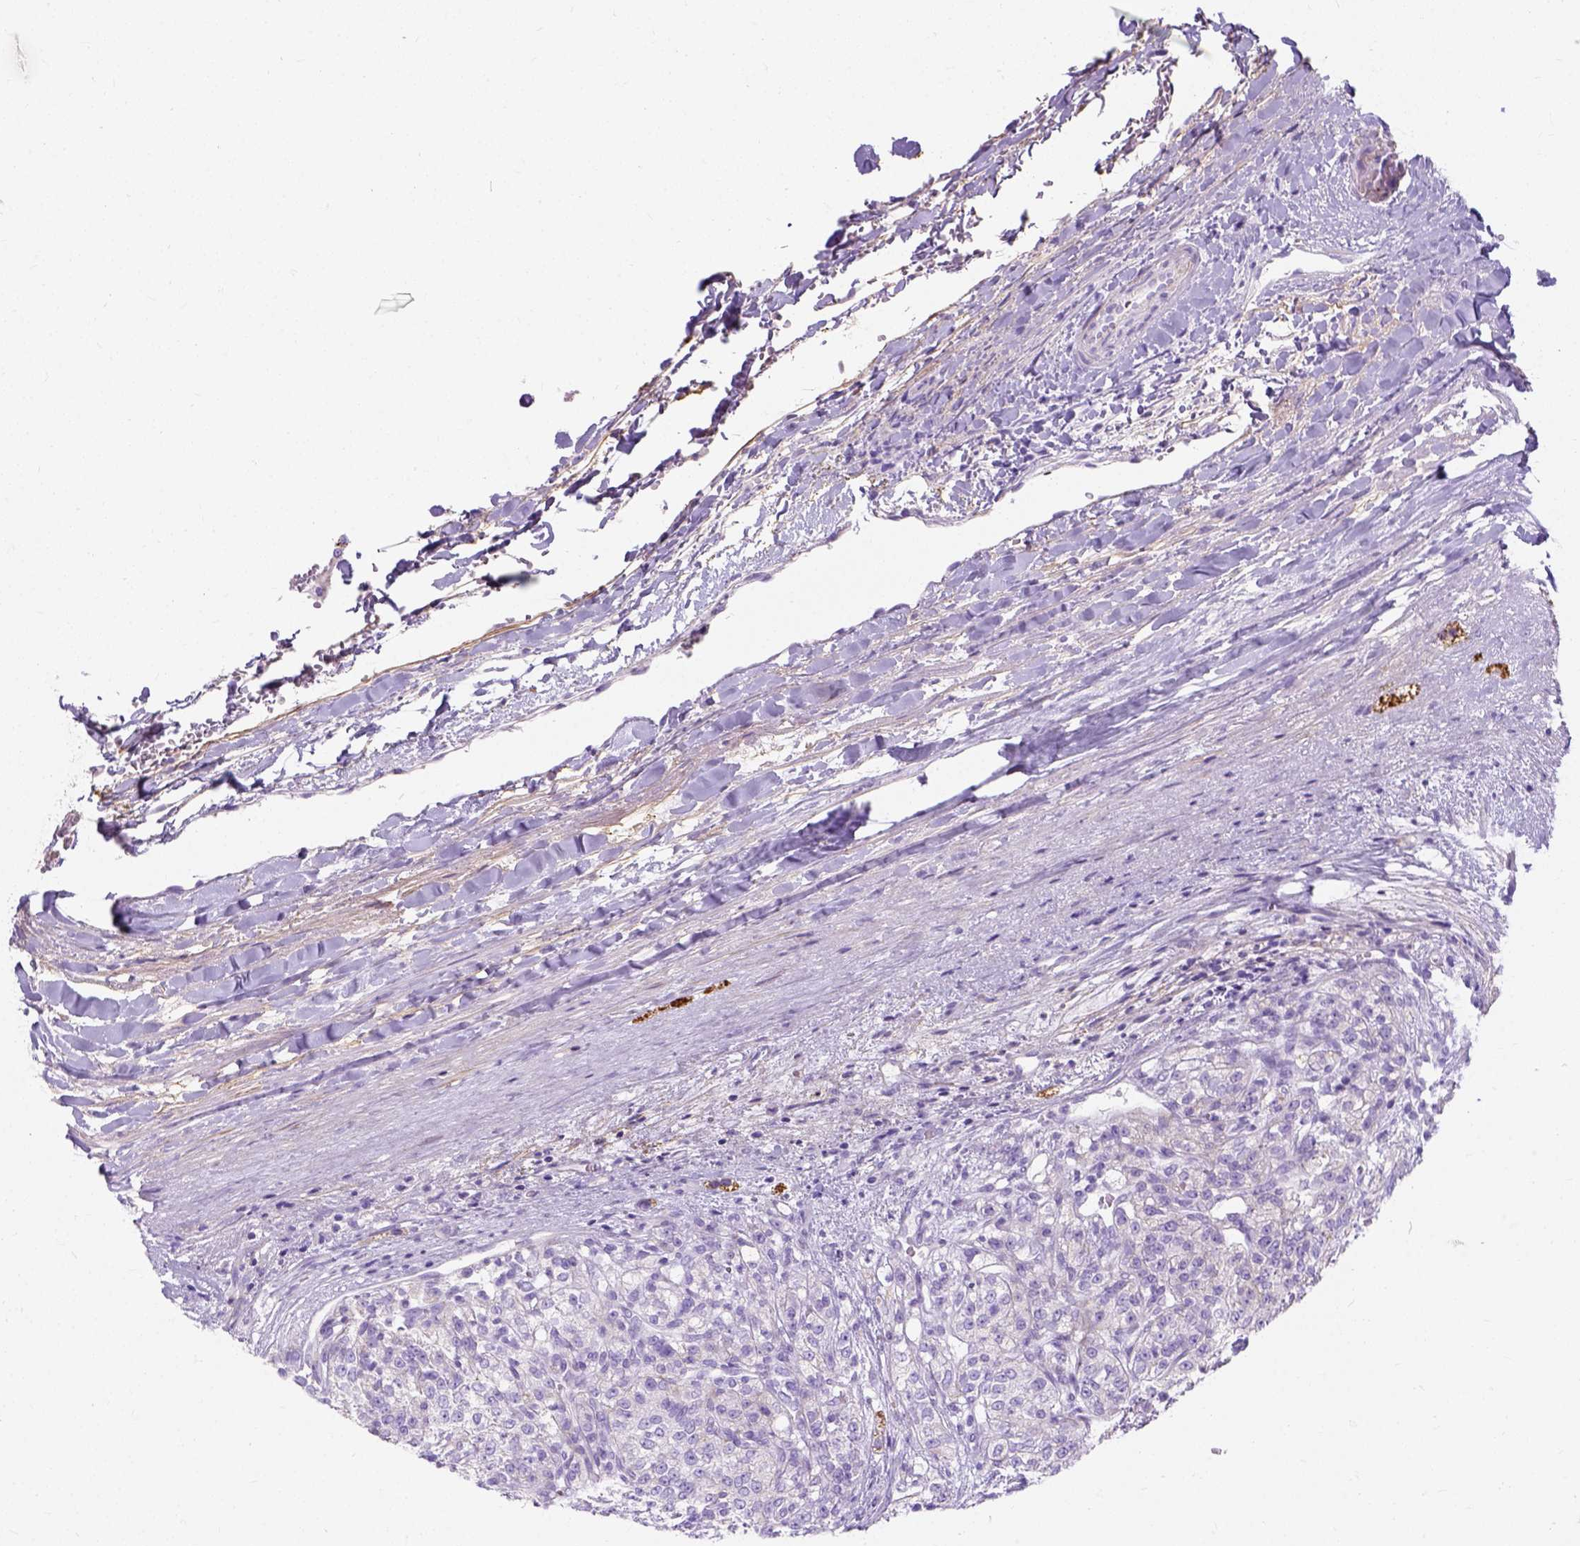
{"staining": {"intensity": "negative", "quantity": "none", "location": "none"}, "tissue": "renal cancer", "cell_type": "Tumor cells", "image_type": "cancer", "snomed": [{"axis": "morphology", "description": "Adenocarcinoma, NOS"}, {"axis": "topography", "description": "Kidney"}], "caption": "Tumor cells show no significant expression in renal cancer (adenocarcinoma).", "gene": "MYH15", "patient": {"sex": "female", "age": 63}}